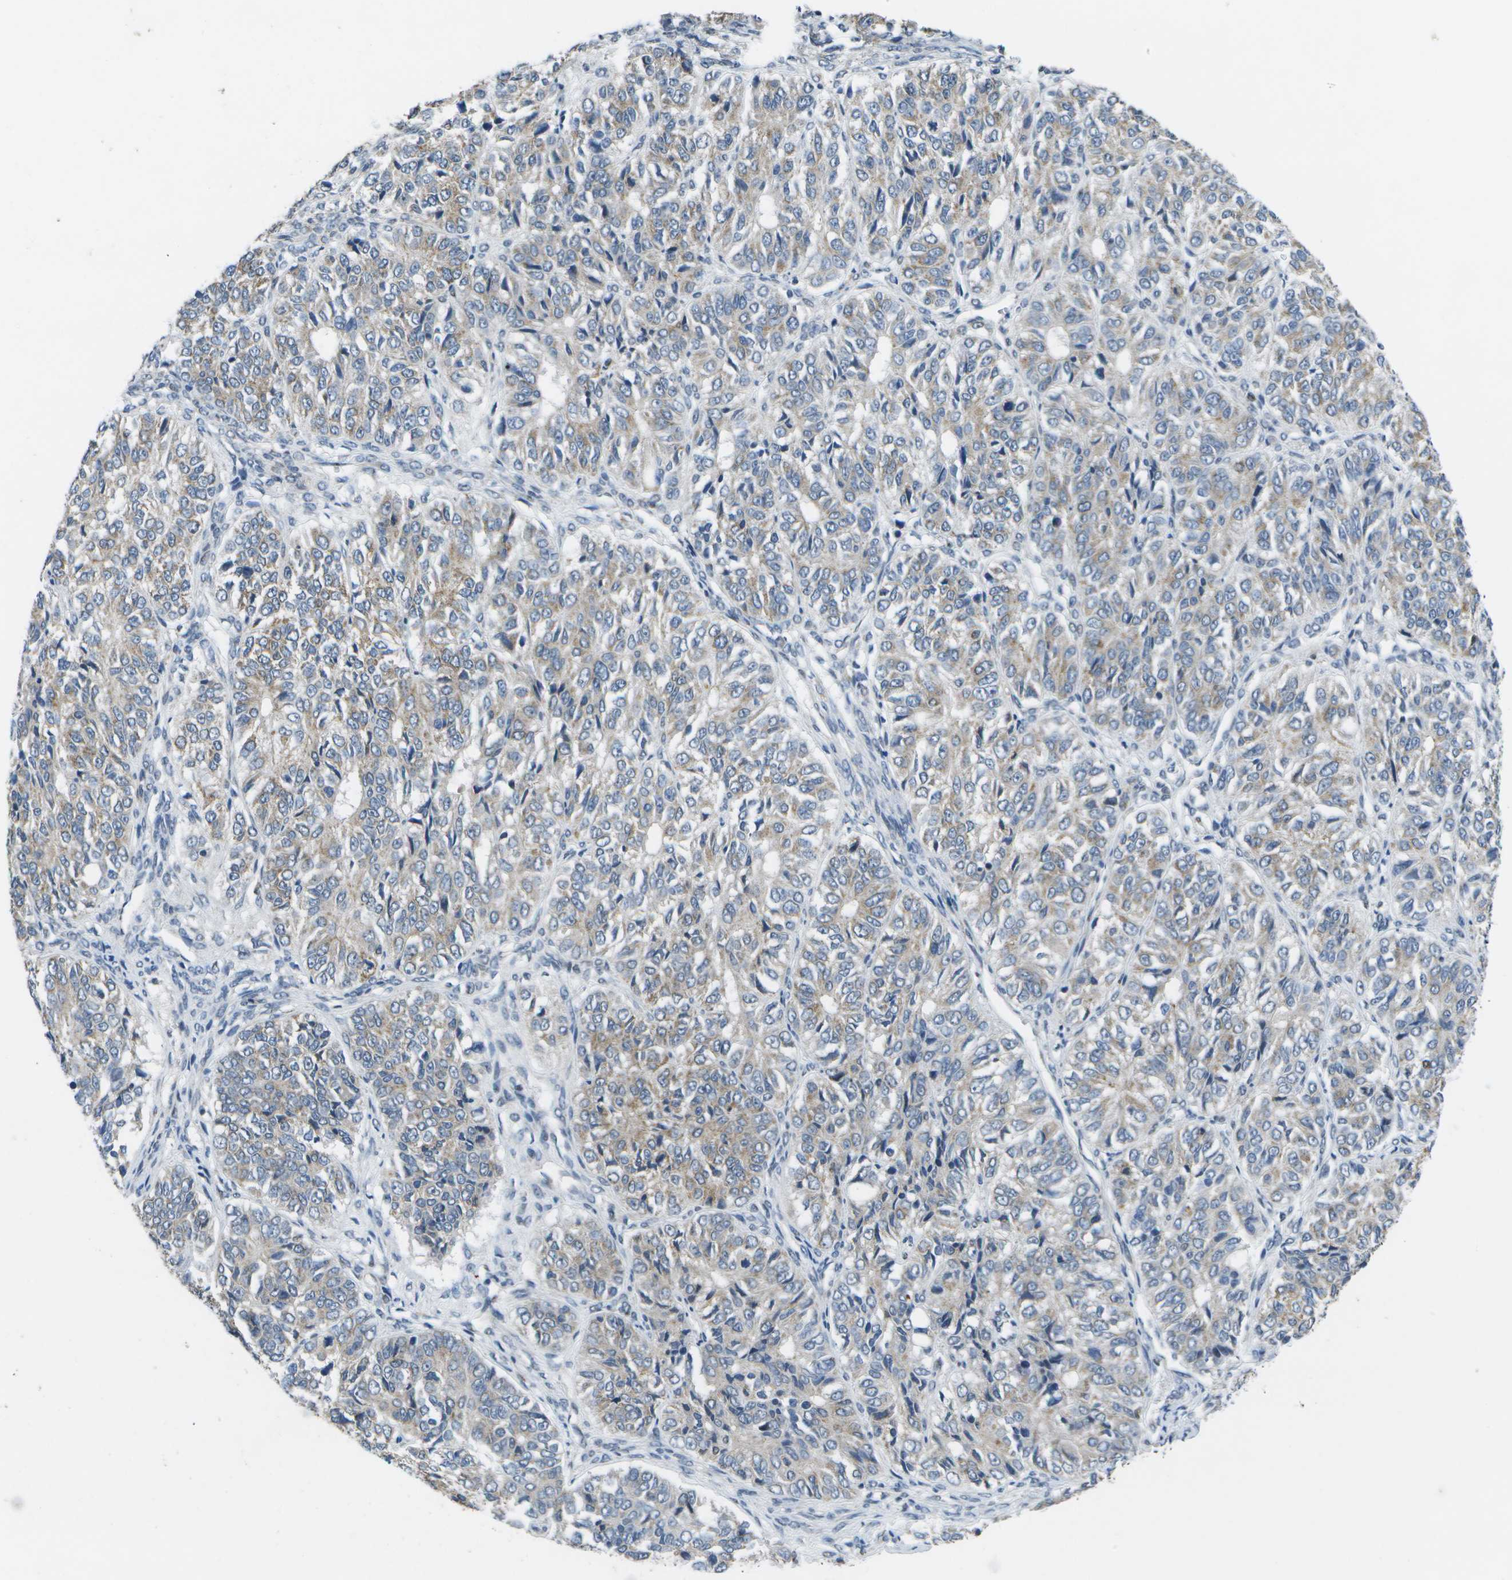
{"staining": {"intensity": "weak", "quantity": "25%-75%", "location": "cytoplasmic/membranous"}, "tissue": "ovarian cancer", "cell_type": "Tumor cells", "image_type": "cancer", "snomed": [{"axis": "morphology", "description": "Carcinoma, endometroid"}, {"axis": "topography", "description": "Ovary"}], "caption": "A brown stain labels weak cytoplasmic/membranous positivity of a protein in endometroid carcinoma (ovarian) tumor cells.", "gene": "GALNT15", "patient": {"sex": "female", "age": 51}}